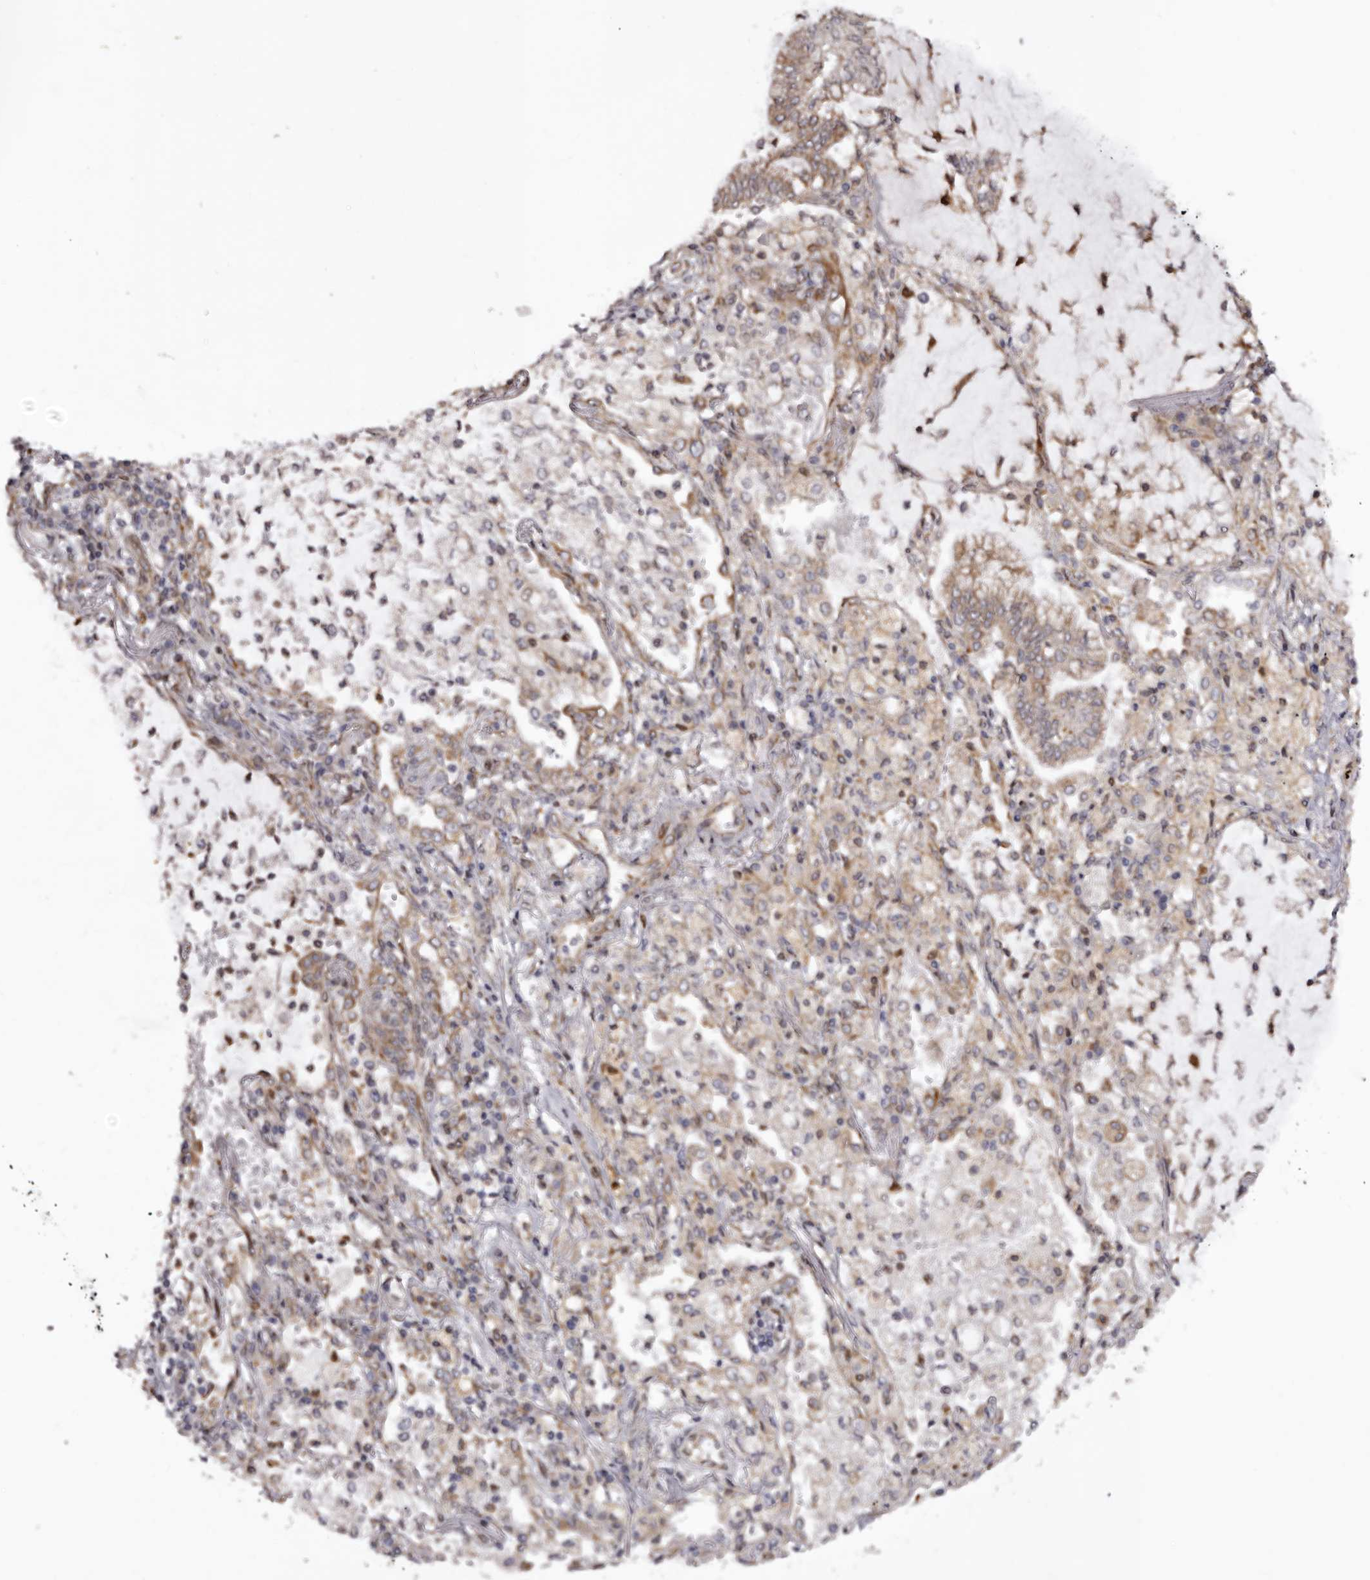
{"staining": {"intensity": "moderate", "quantity": ">75%", "location": "cytoplasmic/membranous"}, "tissue": "lung cancer", "cell_type": "Tumor cells", "image_type": "cancer", "snomed": [{"axis": "morphology", "description": "Adenocarcinoma, NOS"}, {"axis": "topography", "description": "Lung"}], "caption": "Immunohistochemistry (IHC) of human lung cancer displays medium levels of moderate cytoplasmic/membranous expression in about >75% of tumor cells.", "gene": "C4orf3", "patient": {"sex": "female", "age": 70}}